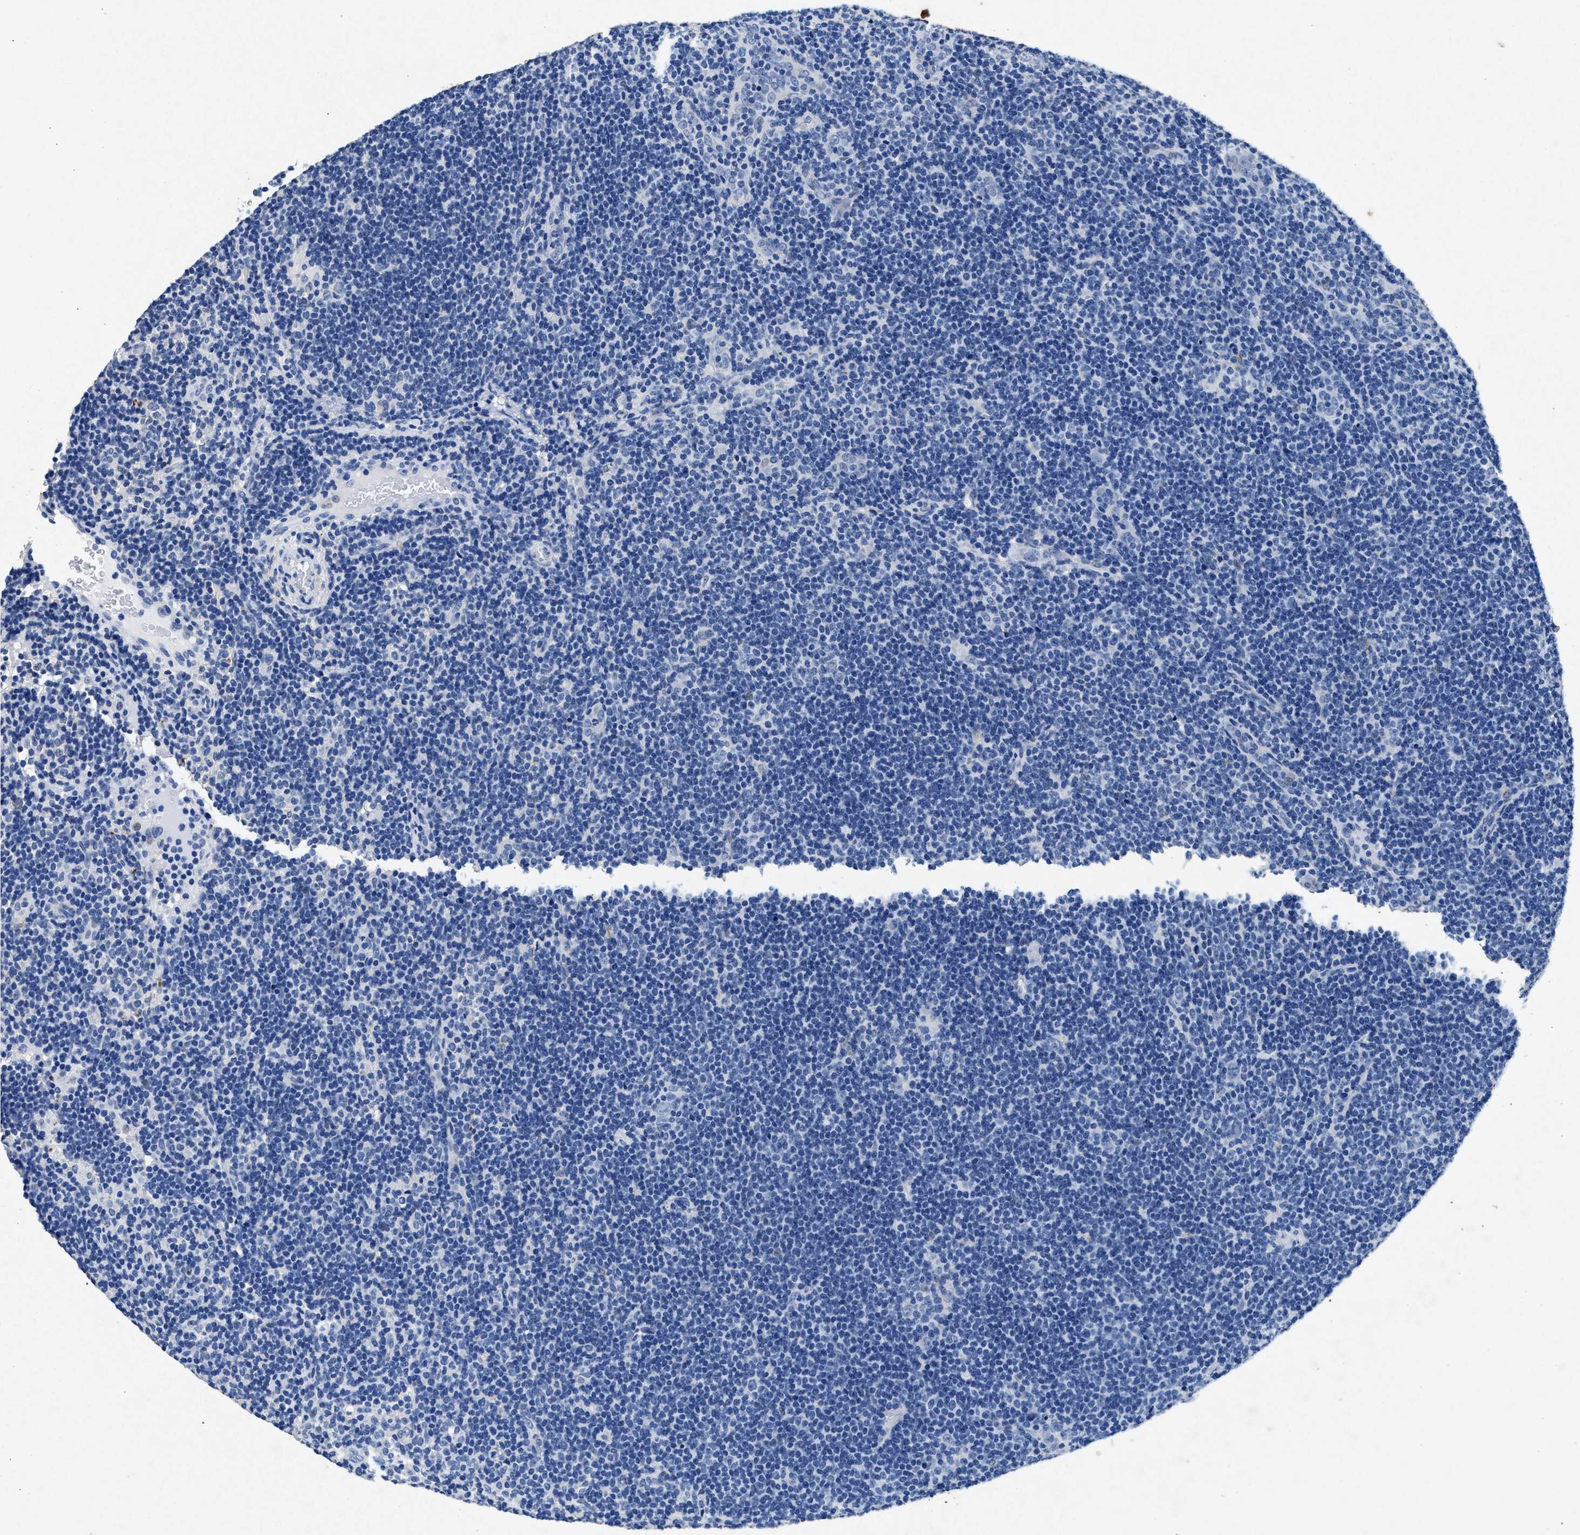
{"staining": {"intensity": "negative", "quantity": "none", "location": "none"}, "tissue": "lymphoma", "cell_type": "Tumor cells", "image_type": "cancer", "snomed": [{"axis": "morphology", "description": "Hodgkin's disease, NOS"}, {"axis": "topography", "description": "Lymph node"}], "caption": "Immunohistochemical staining of Hodgkin's disease displays no significant staining in tumor cells.", "gene": "MAP6", "patient": {"sex": "female", "age": 57}}